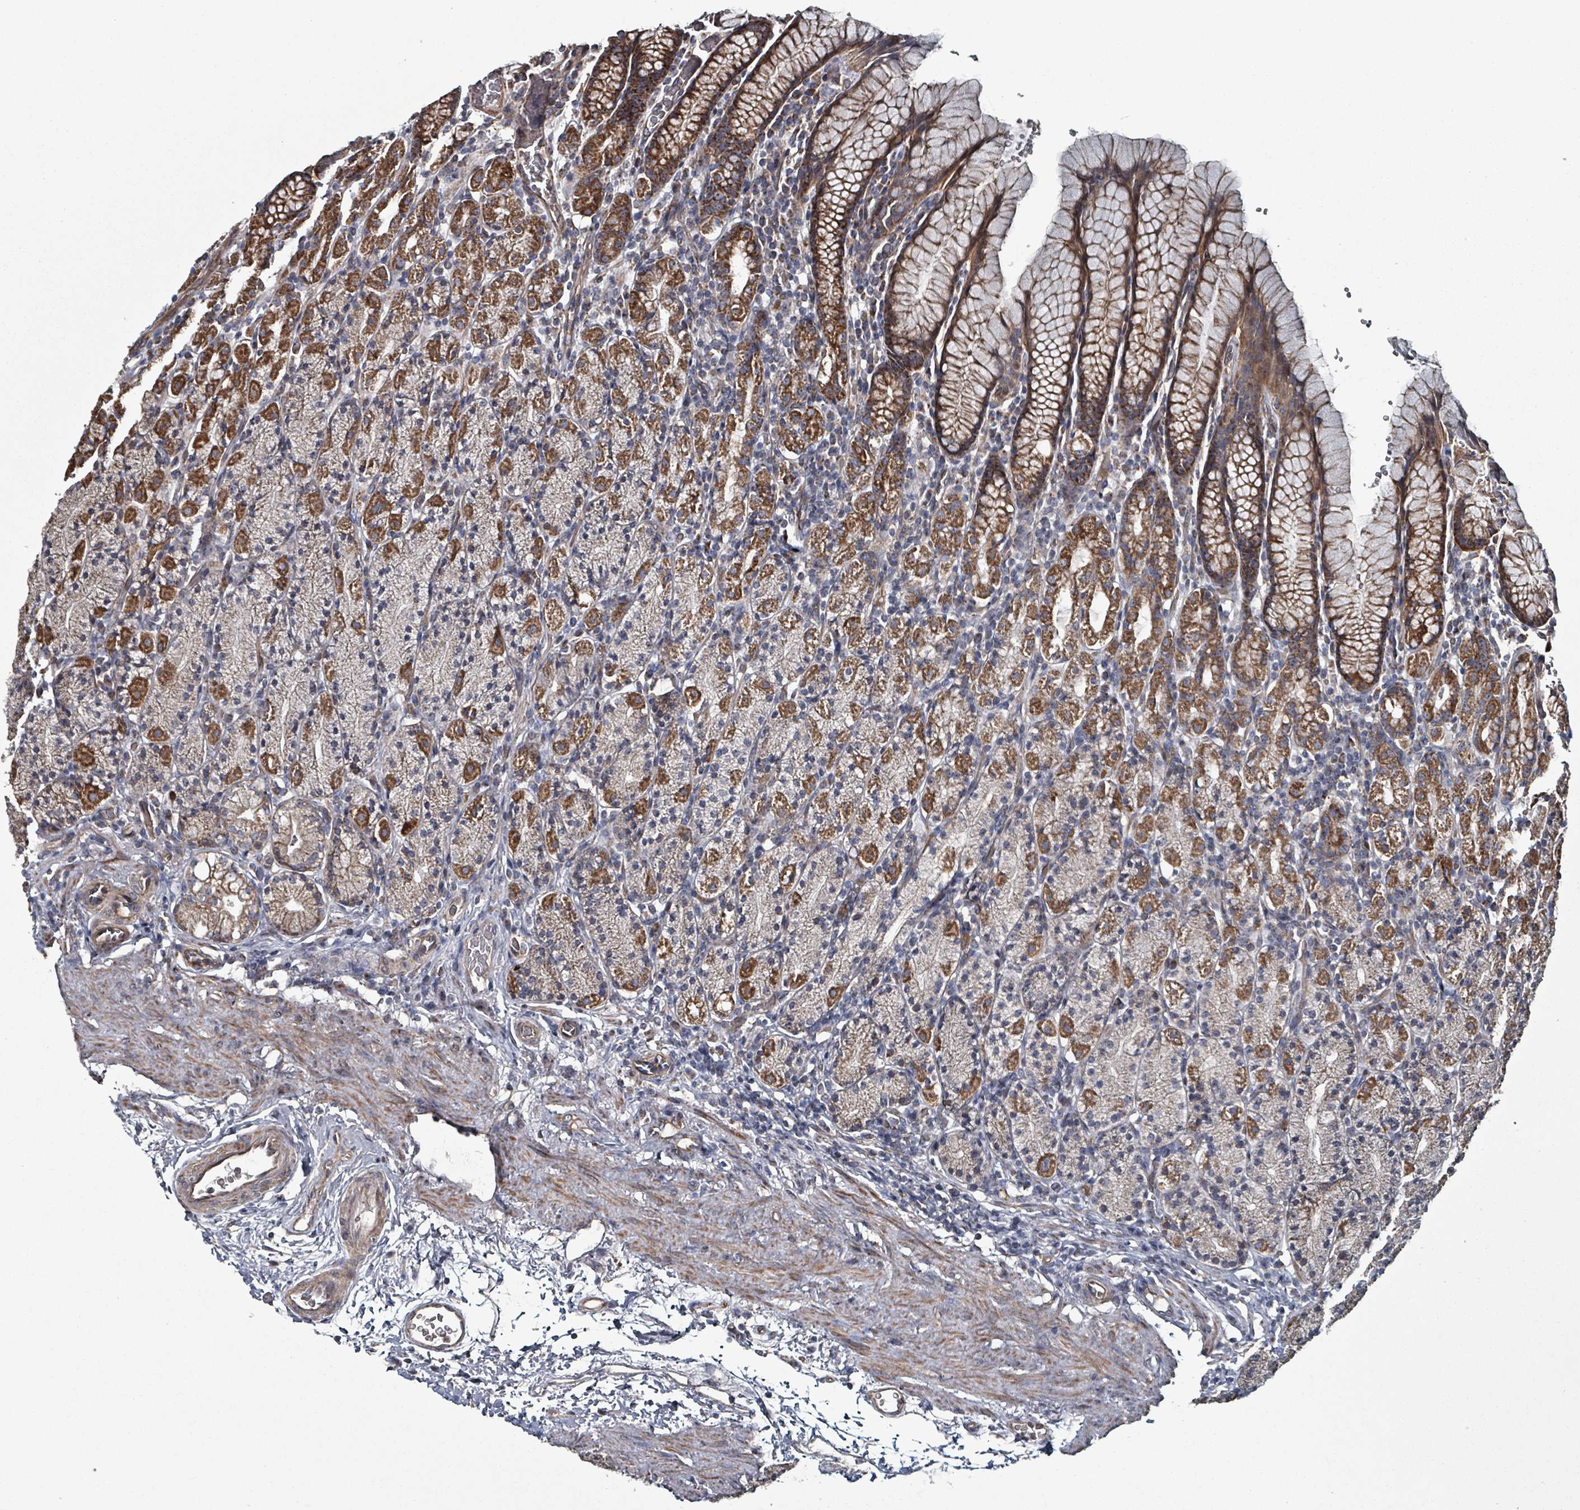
{"staining": {"intensity": "strong", "quantity": ">75%", "location": "cytoplasmic/membranous"}, "tissue": "stomach", "cell_type": "Glandular cells", "image_type": "normal", "snomed": [{"axis": "morphology", "description": "Normal tissue, NOS"}, {"axis": "topography", "description": "Stomach, upper"}, {"axis": "topography", "description": "Stomach"}], "caption": "This is an image of immunohistochemistry staining of benign stomach, which shows strong staining in the cytoplasmic/membranous of glandular cells.", "gene": "MRPL4", "patient": {"sex": "male", "age": 62}}